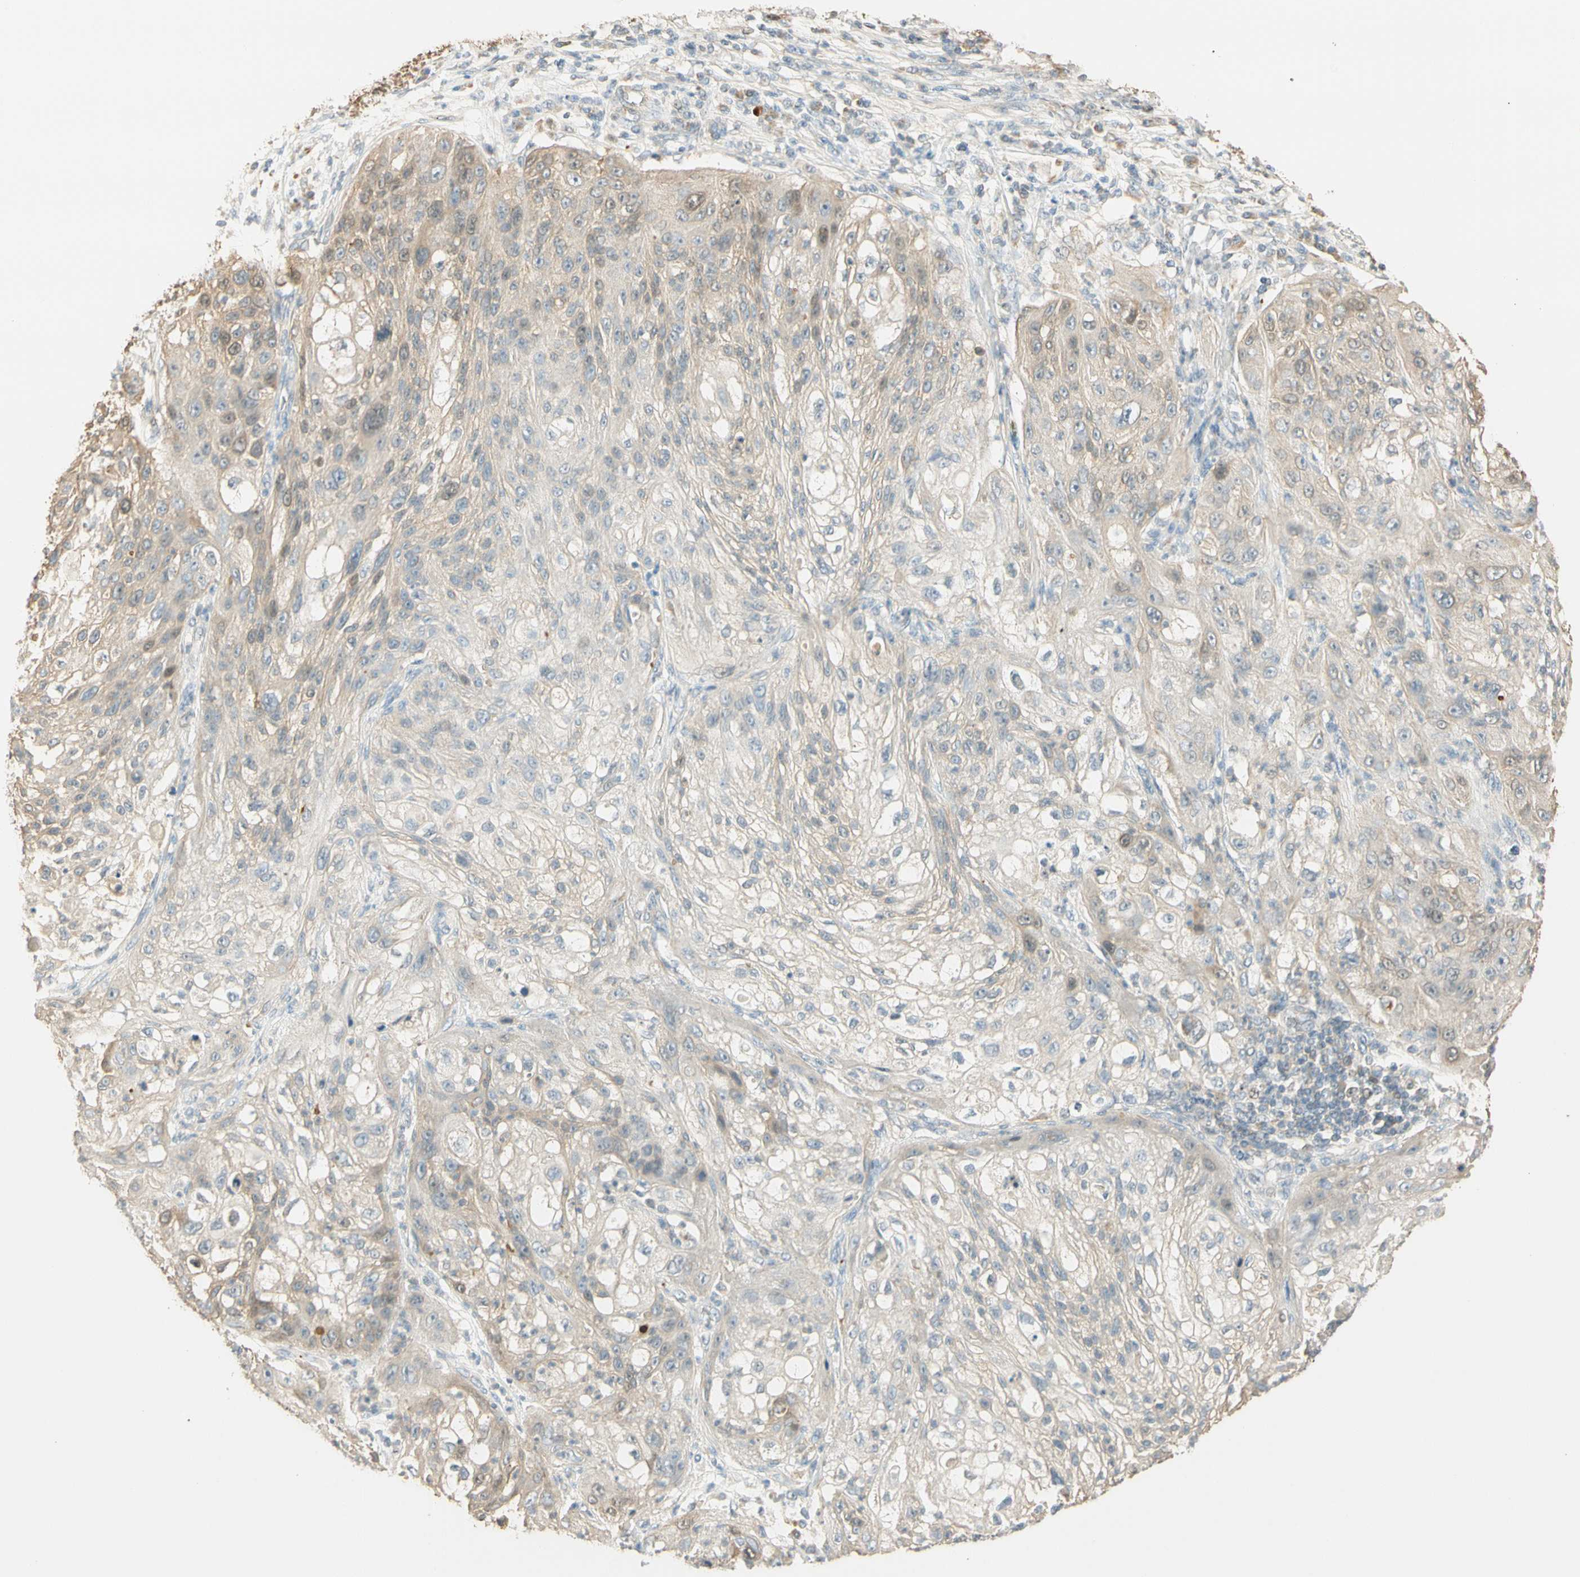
{"staining": {"intensity": "weak", "quantity": "<25%", "location": "cytoplasmic/membranous"}, "tissue": "lung cancer", "cell_type": "Tumor cells", "image_type": "cancer", "snomed": [{"axis": "morphology", "description": "Inflammation, NOS"}, {"axis": "morphology", "description": "Squamous cell carcinoma, NOS"}, {"axis": "topography", "description": "Lymph node"}, {"axis": "topography", "description": "Soft tissue"}, {"axis": "topography", "description": "Lung"}], "caption": "Protein analysis of lung cancer (squamous cell carcinoma) demonstrates no significant staining in tumor cells. (Brightfield microscopy of DAB (3,3'-diaminobenzidine) IHC at high magnification).", "gene": "RAD18", "patient": {"sex": "male", "age": 66}}